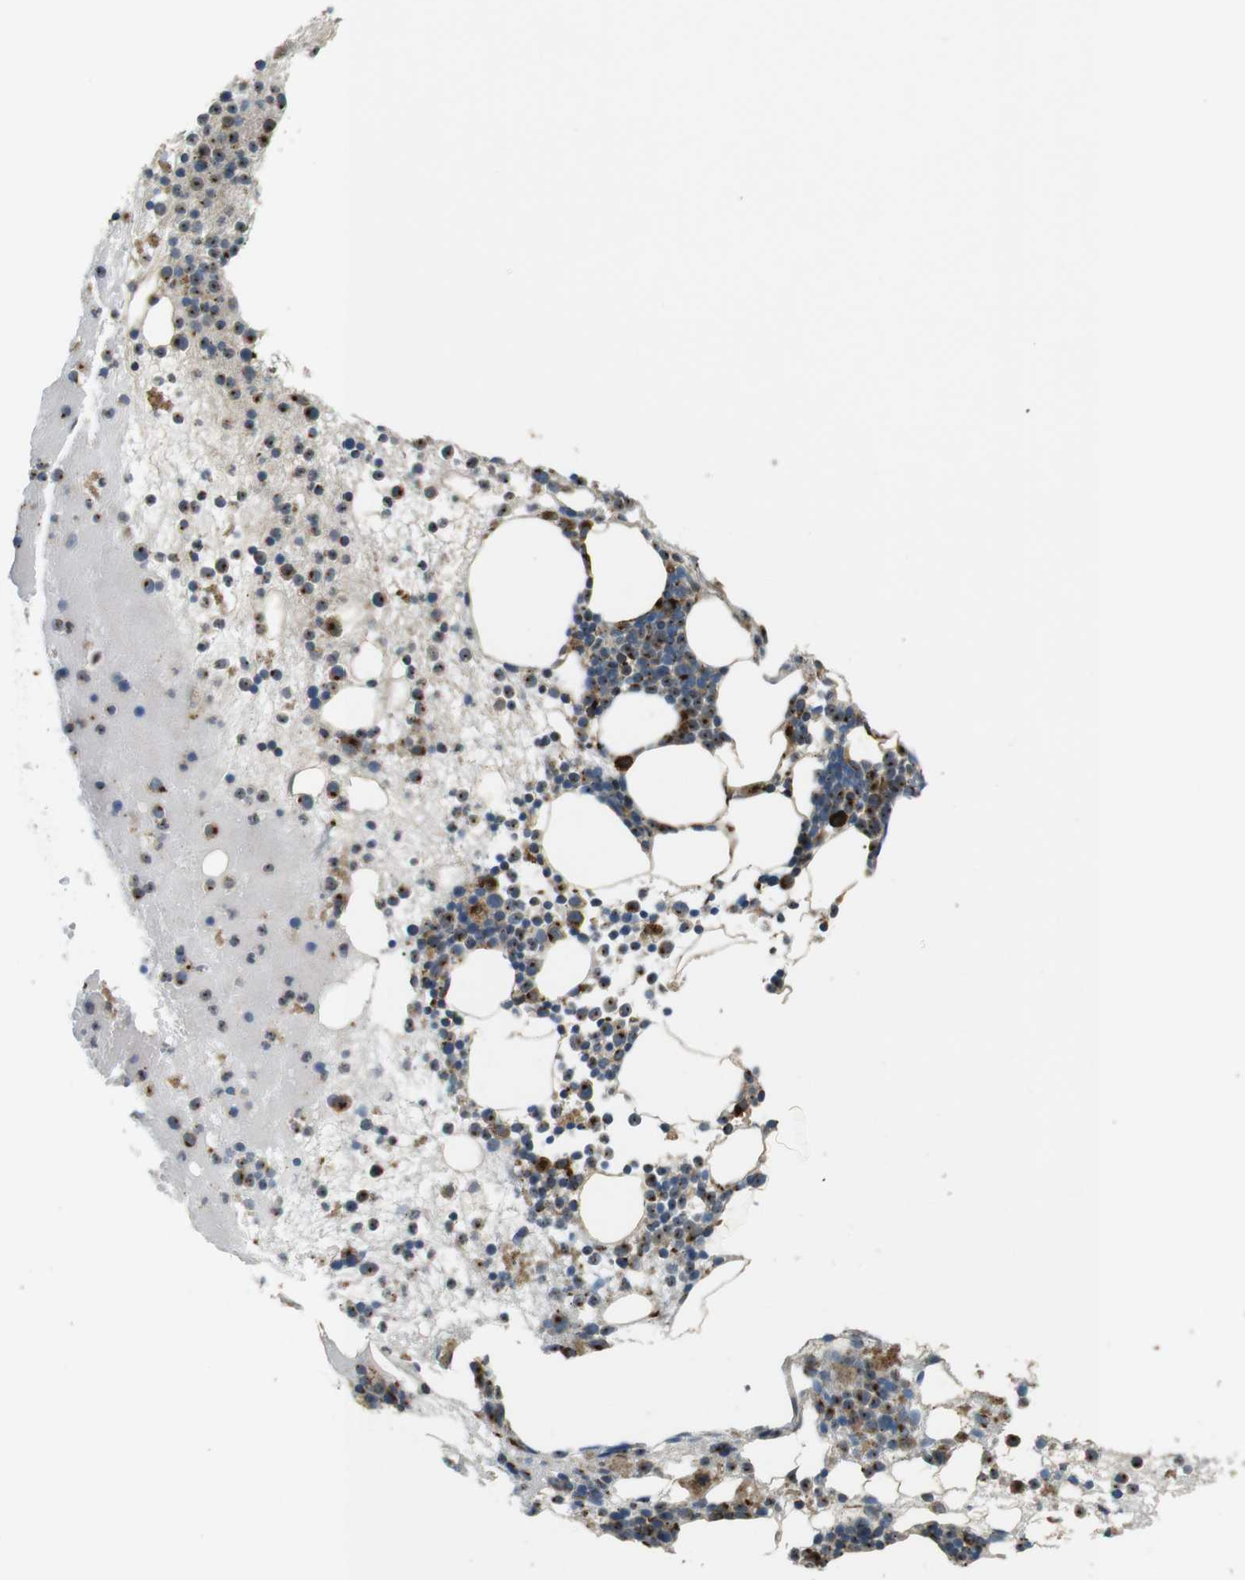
{"staining": {"intensity": "strong", "quantity": "25%-75%", "location": "cytoplasmic/membranous"}, "tissue": "bone marrow", "cell_type": "Hematopoietic cells", "image_type": "normal", "snomed": [{"axis": "morphology", "description": "Normal tissue, NOS"}, {"axis": "morphology", "description": "Inflammation, NOS"}, {"axis": "topography", "description": "Bone marrow"}], "caption": "This photomicrograph reveals IHC staining of normal bone marrow, with high strong cytoplasmic/membranous positivity in about 25%-75% of hematopoietic cells.", "gene": "TMED4", "patient": {"sex": "female", "age": 79}}